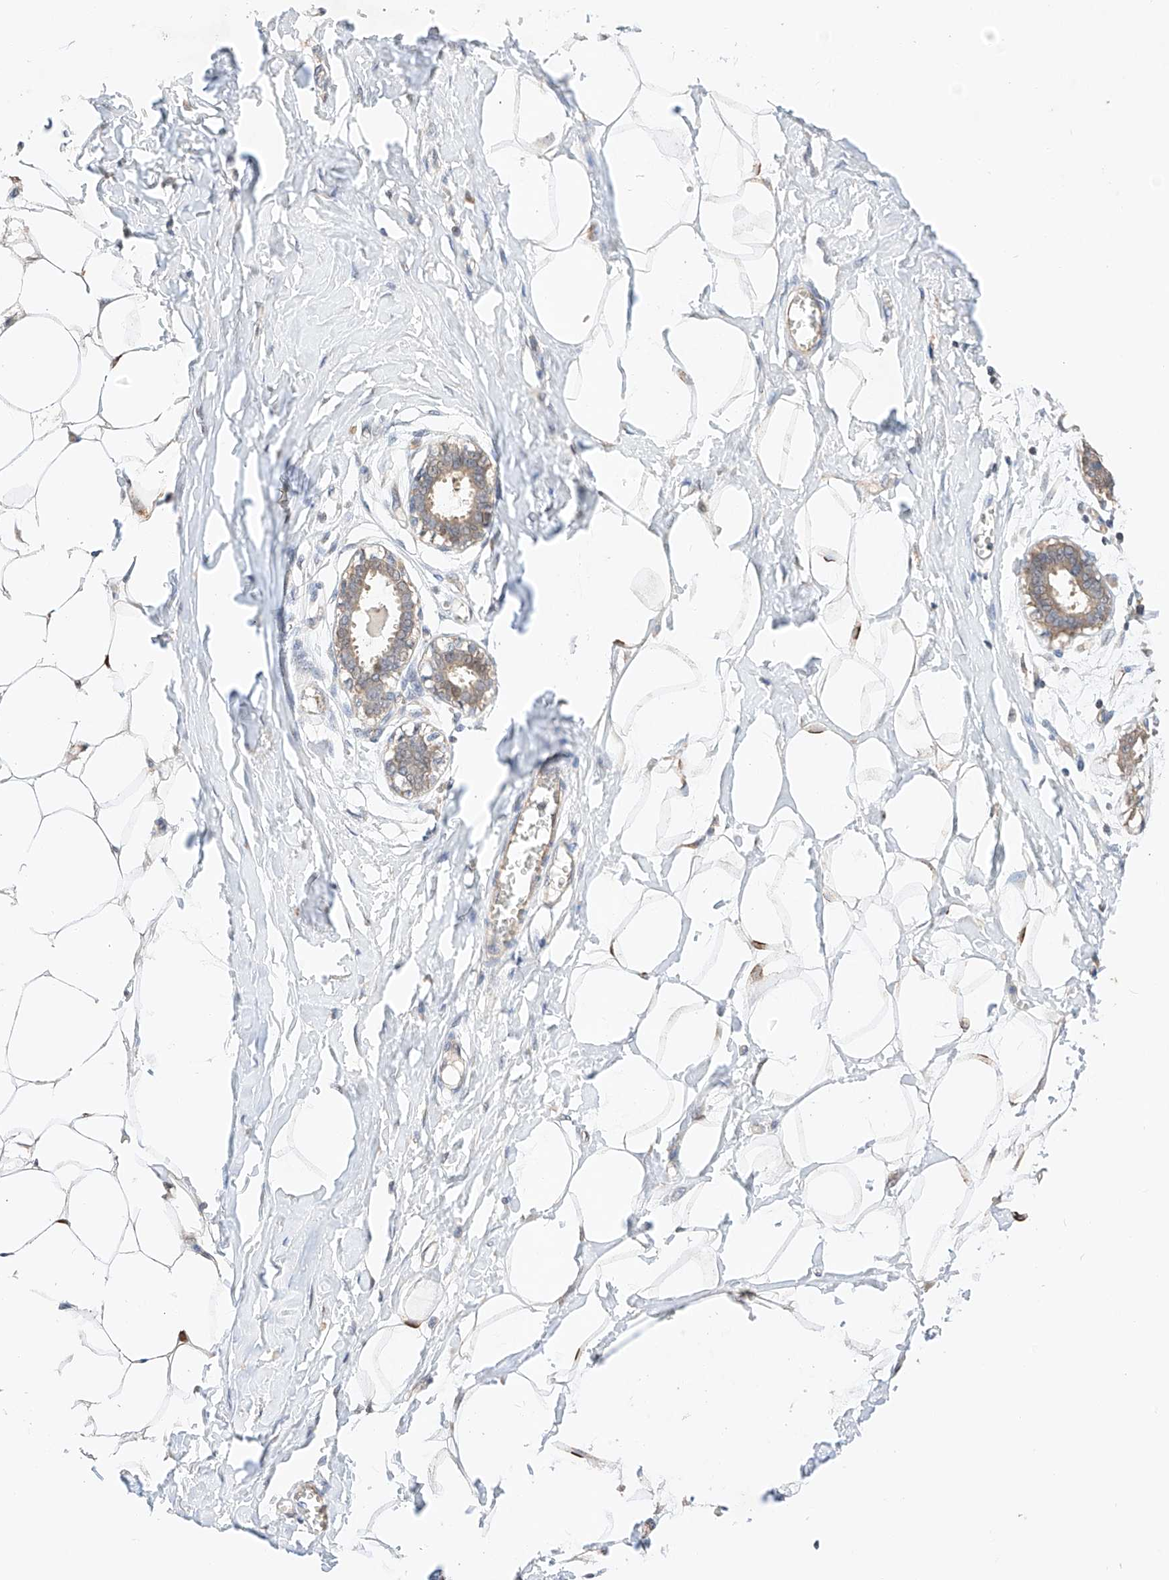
{"staining": {"intensity": "moderate", "quantity": "25%-75%", "location": "cytoplasmic/membranous"}, "tissue": "breast", "cell_type": "Adipocytes", "image_type": "normal", "snomed": [{"axis": "morphology", "description": "Normal tissue, NOS"}, {"axis": "topography", "description": "Breast"}], "caption": "Breast stained with DAB IHC shows medium levels of moderate cytoplasmic/membranous positivity in about 25%-75% of adipocytes. Using DAB (brown) and hematoxylin (blue) stains, captured at high magnification using brightfield microscopy.", "gene": "C6orf118", "patient": {"sex": "female", "age": 27}}